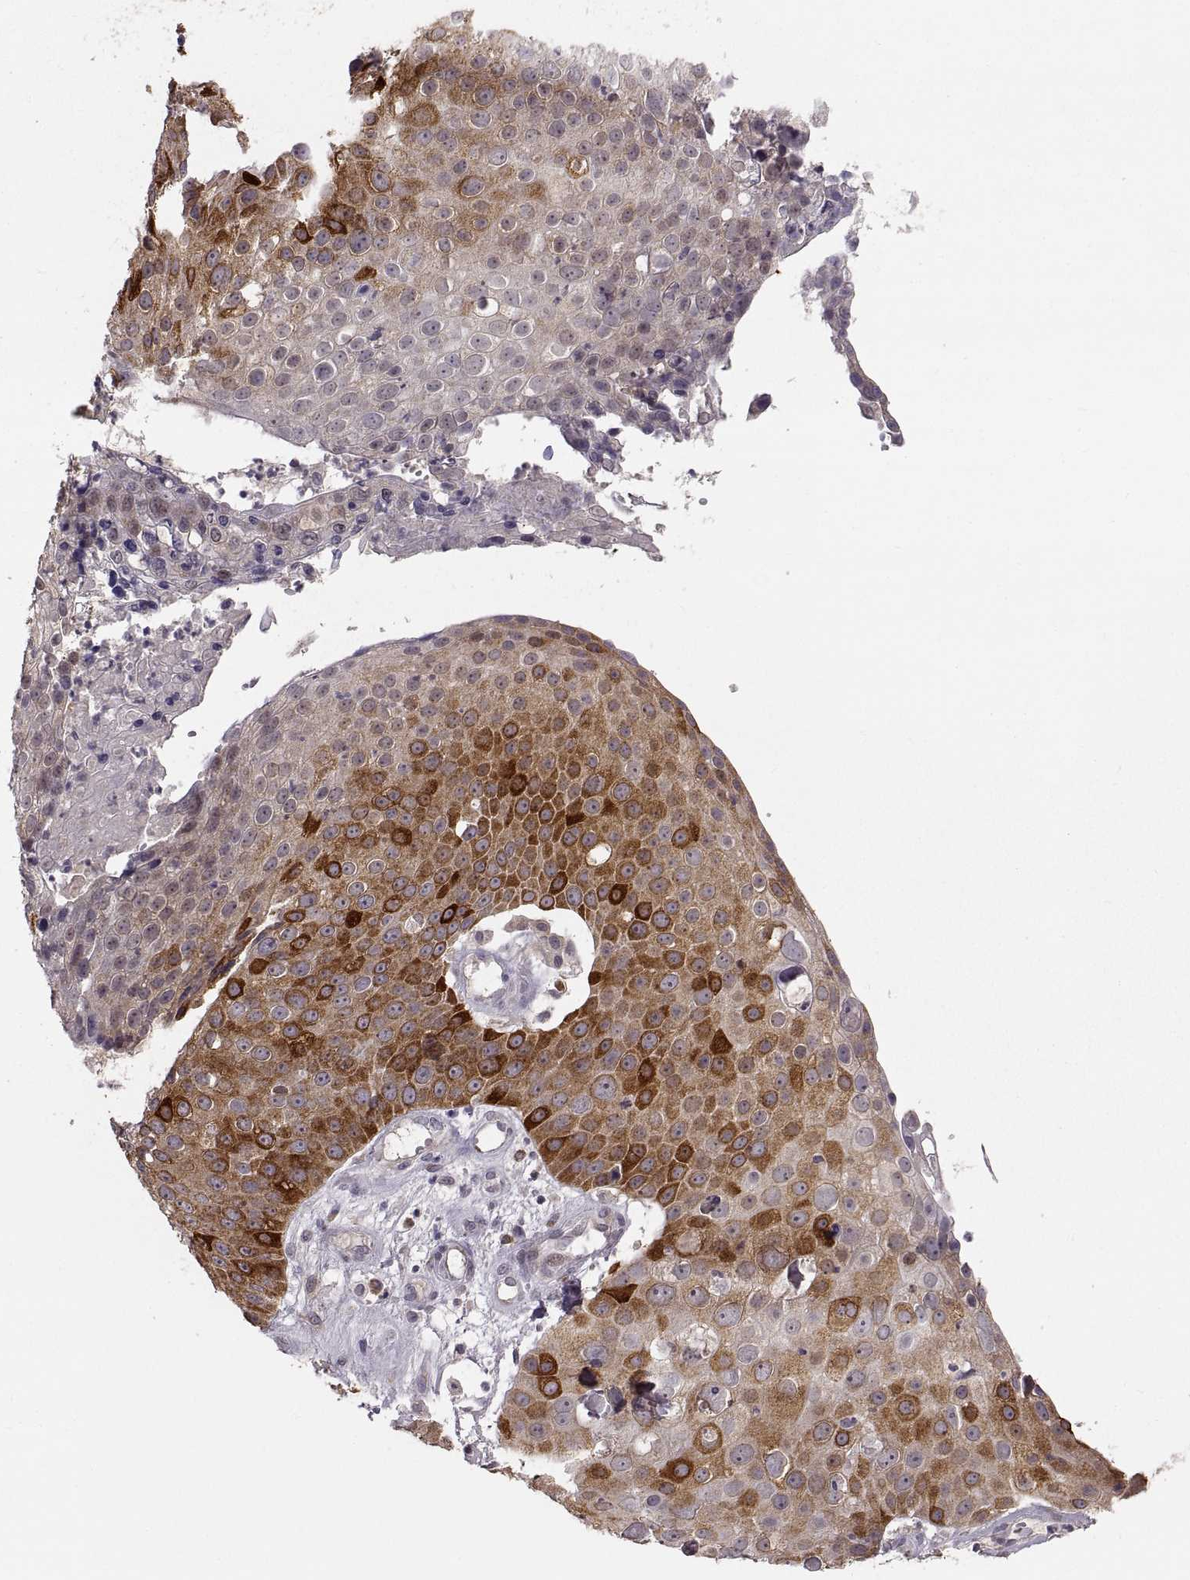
{"staining": {"intensity": "strong", "quantity": "25%-75%", "location": "cytoplasmic/membranous"}, "tissue": "skin cancer", "cell_type": "Tumor cells", "image_type": "cancer", "snomed": [{"axis": "morphology", "description": "Squamous cell carcinoma, NOS"}, {"axis": "topography", "description": "Skin"}], "caption": "Approximately 25%-75% of tumor cells in squamous cell carcinoma (skin) reveal strong cytoplasmic/membranous protein positivity as visualized by brown immunohistochemical staining.", "gene": "HMGCR", "patient": {"sex": "male", "age": 71}}